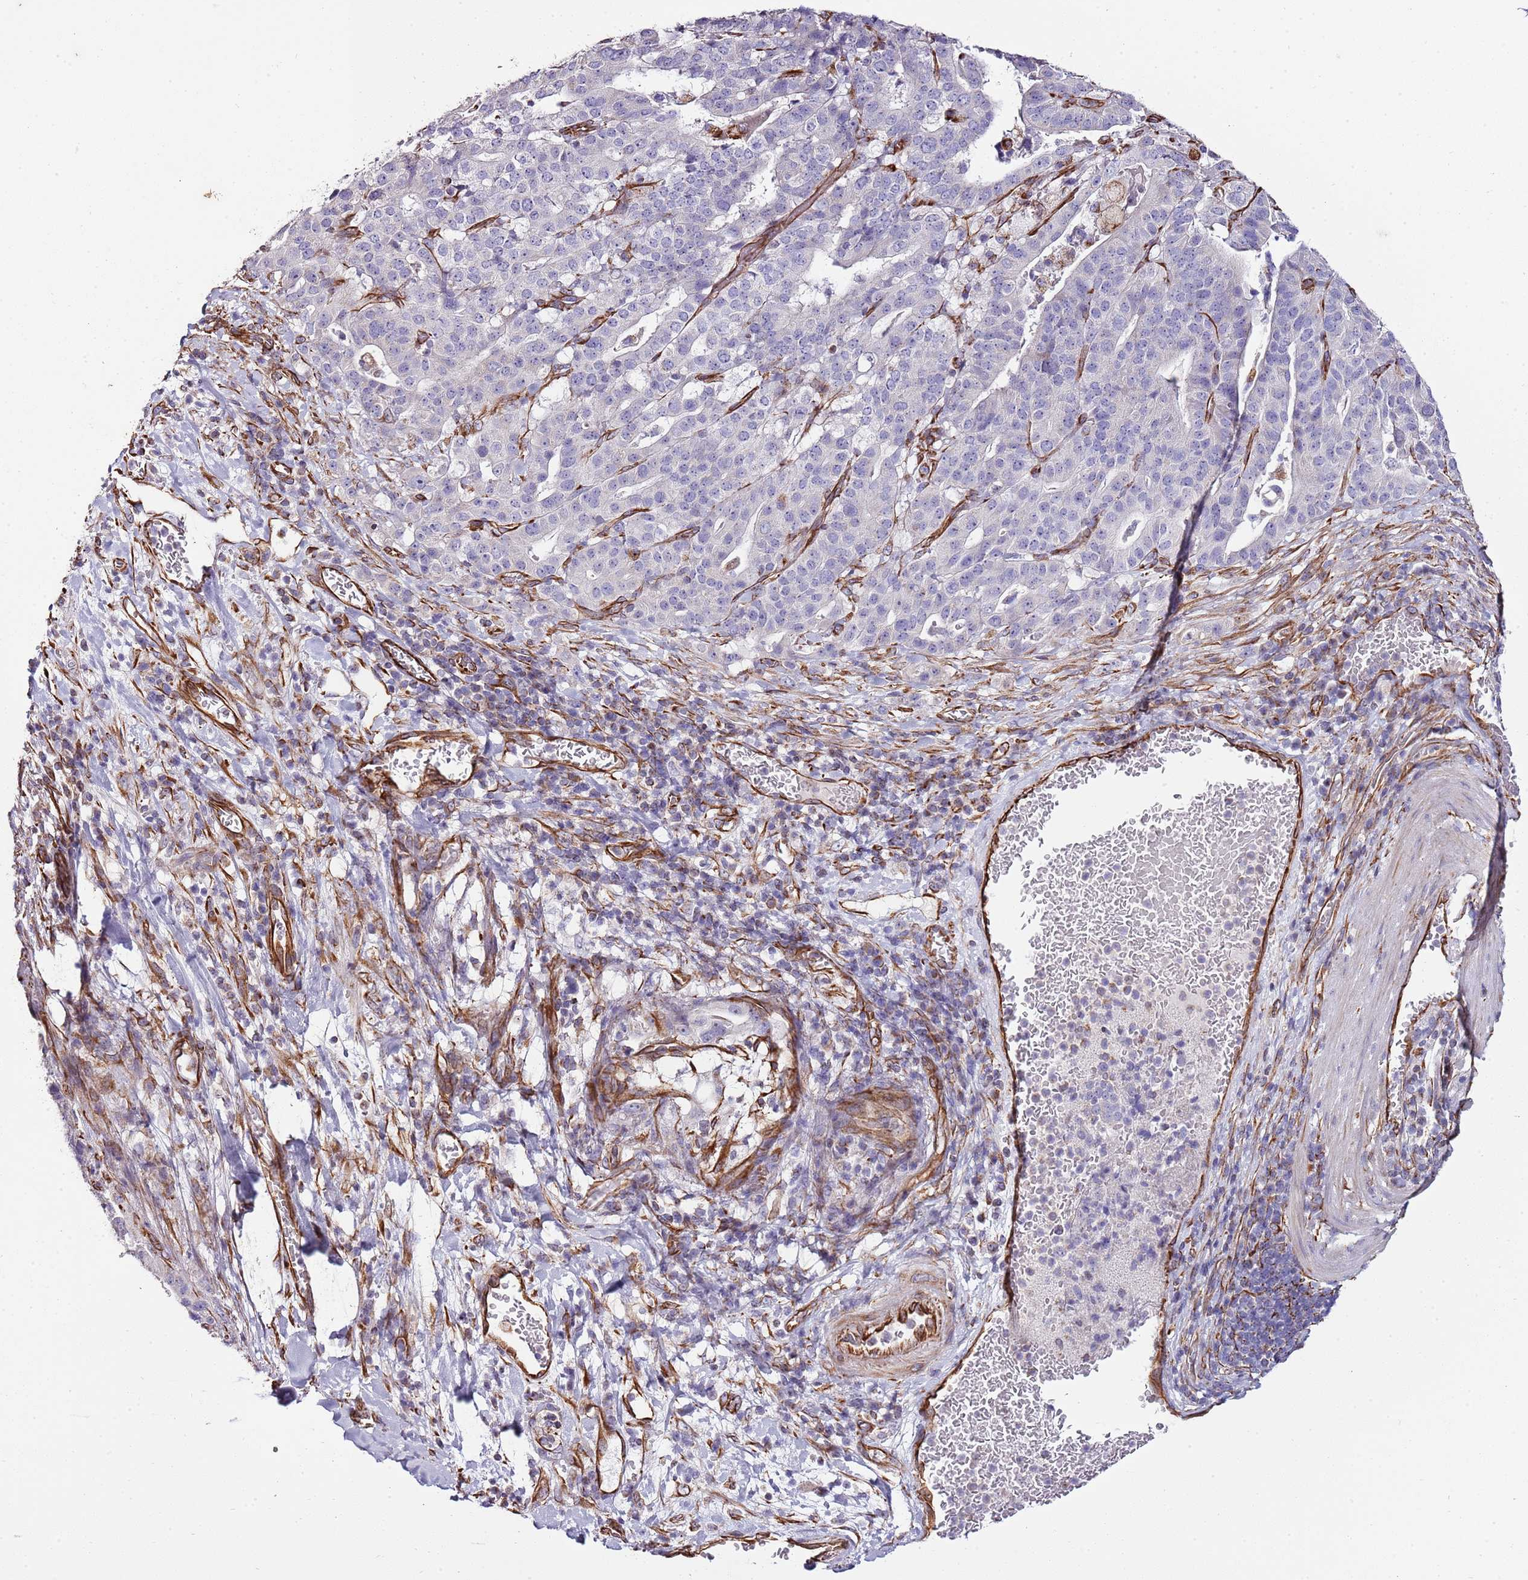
{"staining": {"intensity": "negative", "quantity": "none", "location": "none"}, "tissue": "stomach cancer", "cell_type": "Tumor cells", "image_type": "cancer", "snomed": [{"axis": "morphology", "description": "Adenocarcinoma, NOS"}, {"axis": "topography", "description": "Stomach"}], "caption": "This is a micrograph of IHC staining of stomach cancer, which shows no positivity in tumor cells.", "gene": "ZNF786", "patient": {"sex": "male", "age": 48}}